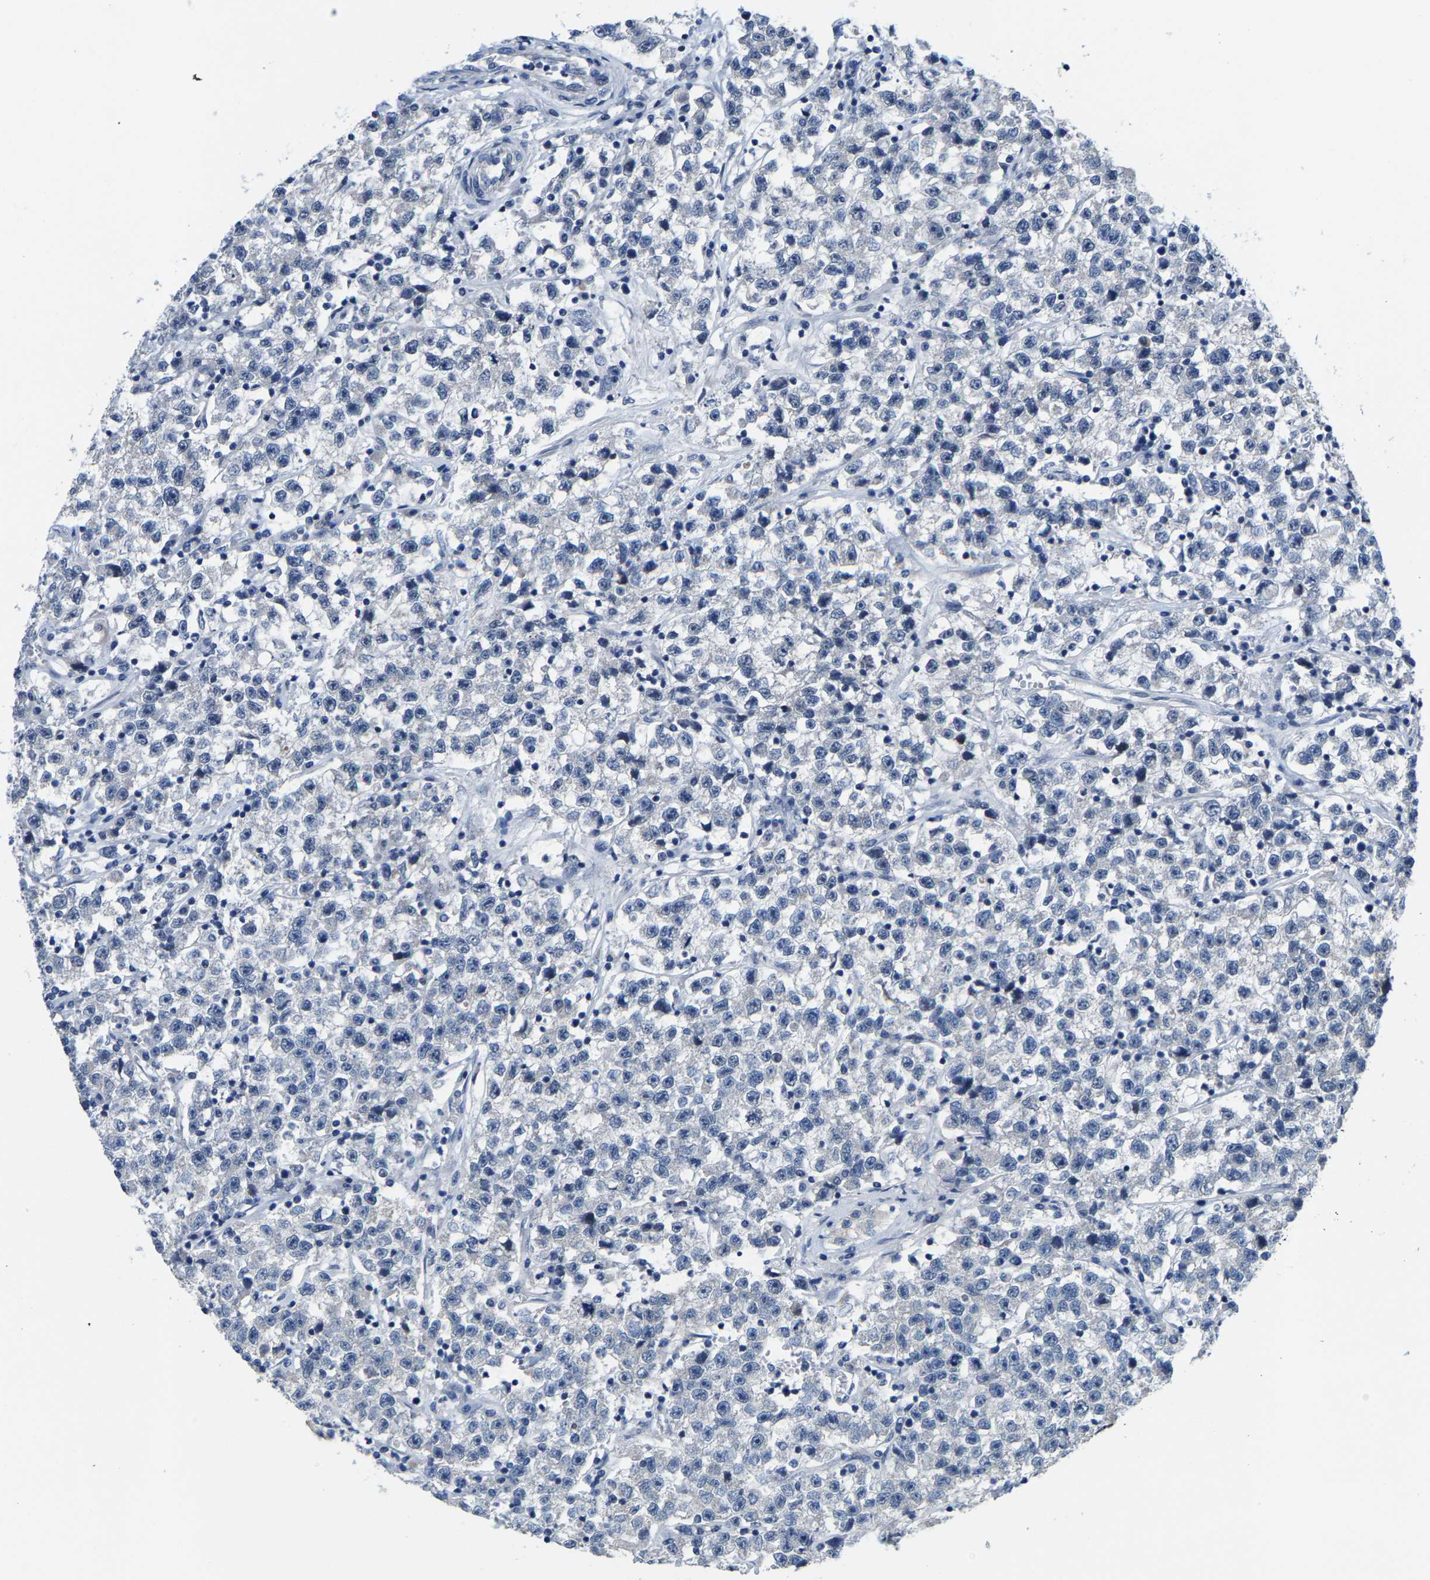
{"staining": {"intensity": "negative", "quantity": "none", "location": "none"}, "tissue": "testis cancer", "cell_type": "Tumor cells", "image_type": "cancer", "snomed": [{"axis": "morphology", "description": "Seminoma, NOS"}, {"axis": "topography", "description": "Testis"}], "caption": "An immunohistochemistry image of testis cancer (seminoma) is shown. There is no staining in tumor cells of testis cancer (seminoma).", "gene": "KLHL1", "patient": {"sex": "male", "age": 22}}